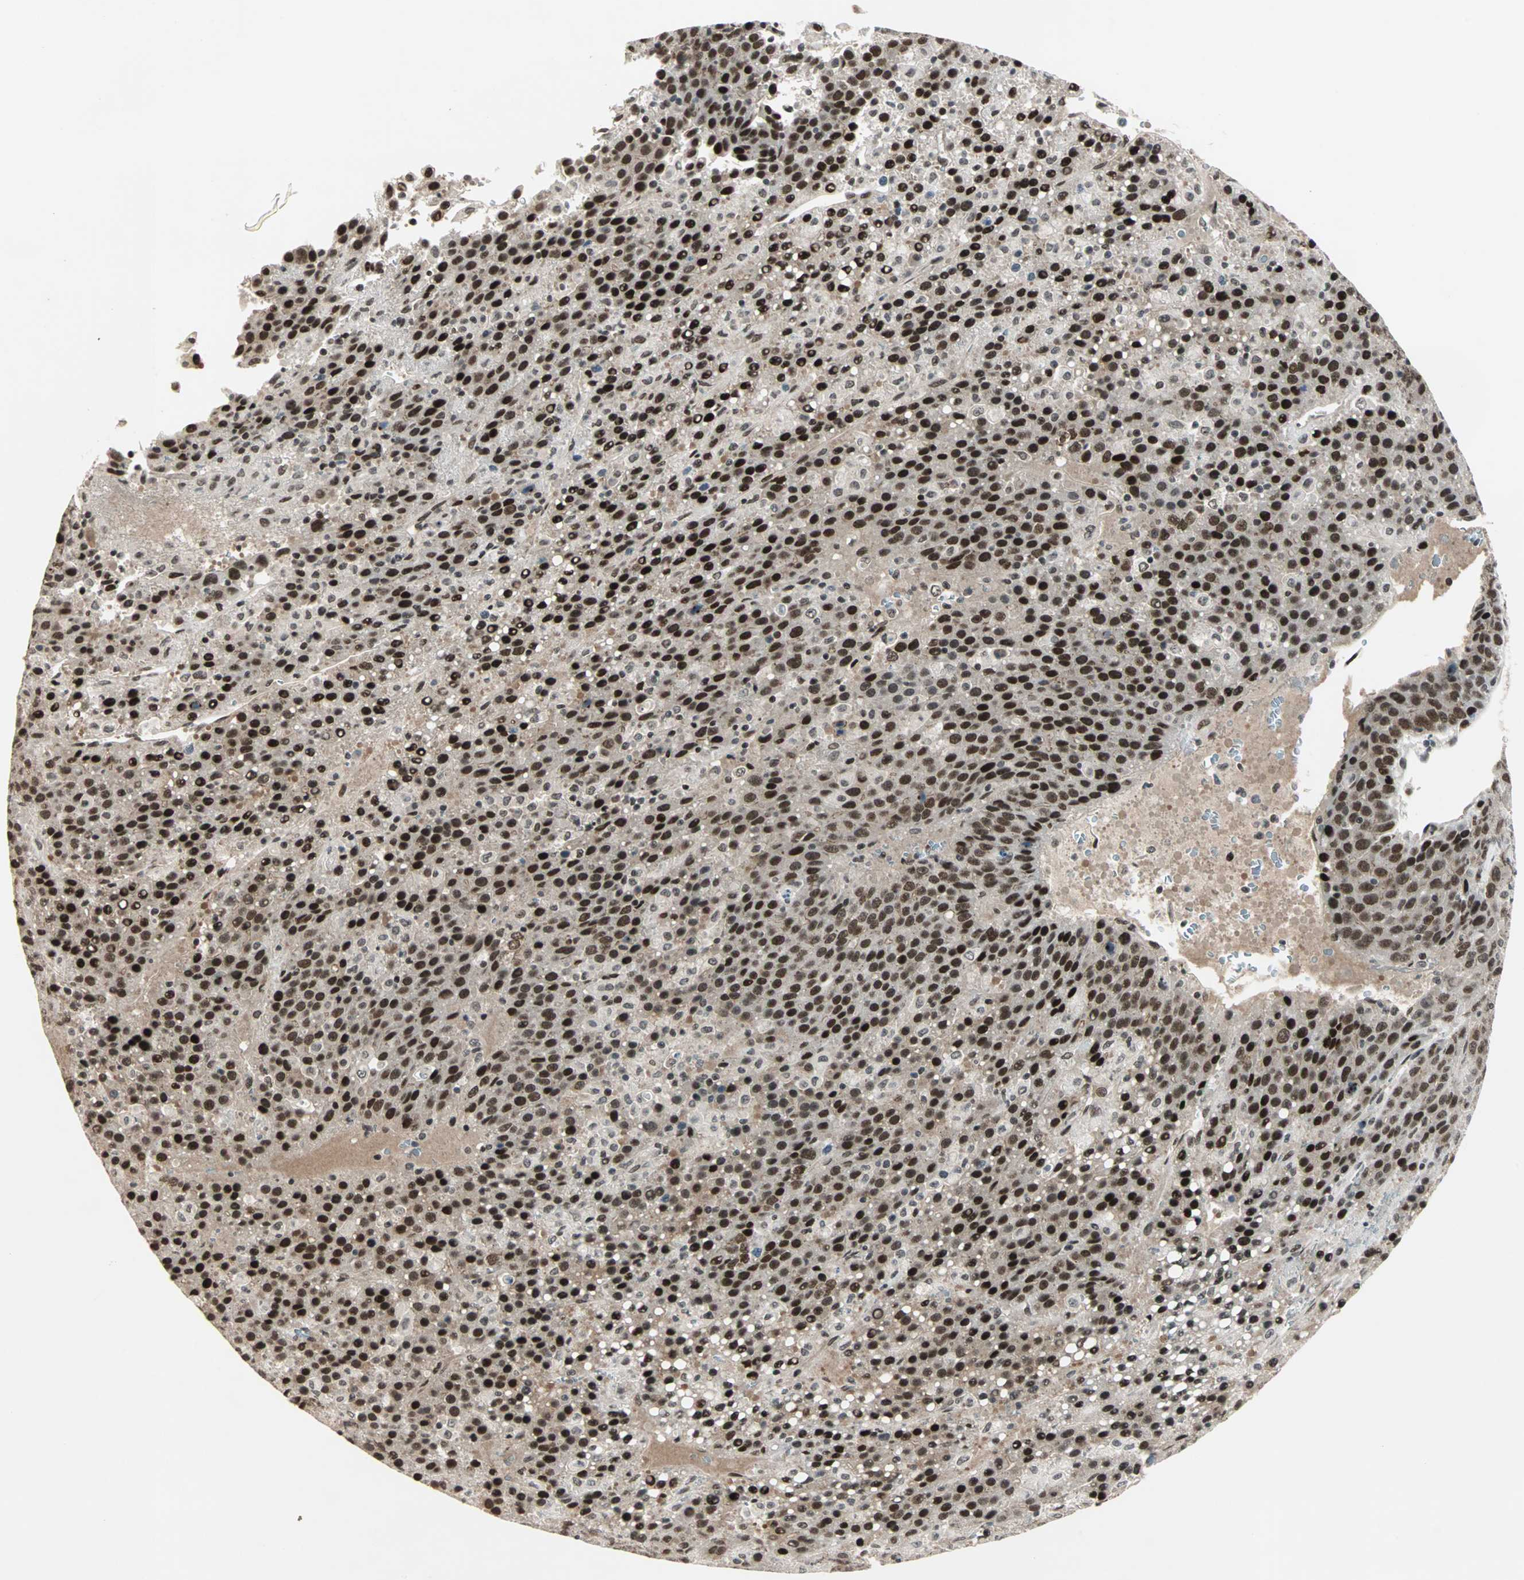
{"staining": {"intensity": "strong", "quantity": ">75%", "location": "nuclear"}, "tissue": "liver cancer", "cell_type": "Tumor cells", "image_type": "cancer", "snomed": [{"axis": "morphology", "description": "Carcinoma, Hepatocellular, NOS"}, {"axis": "topography", "description": "Liver"}], "caption": "Liver cancer (hepatocellular carcinoma) stained with a brown dye reveals strong nuclear positive expression in about >75% of tumor cells.", "gene": "BLM", "patient": {"sex": "female", "age": 53}}